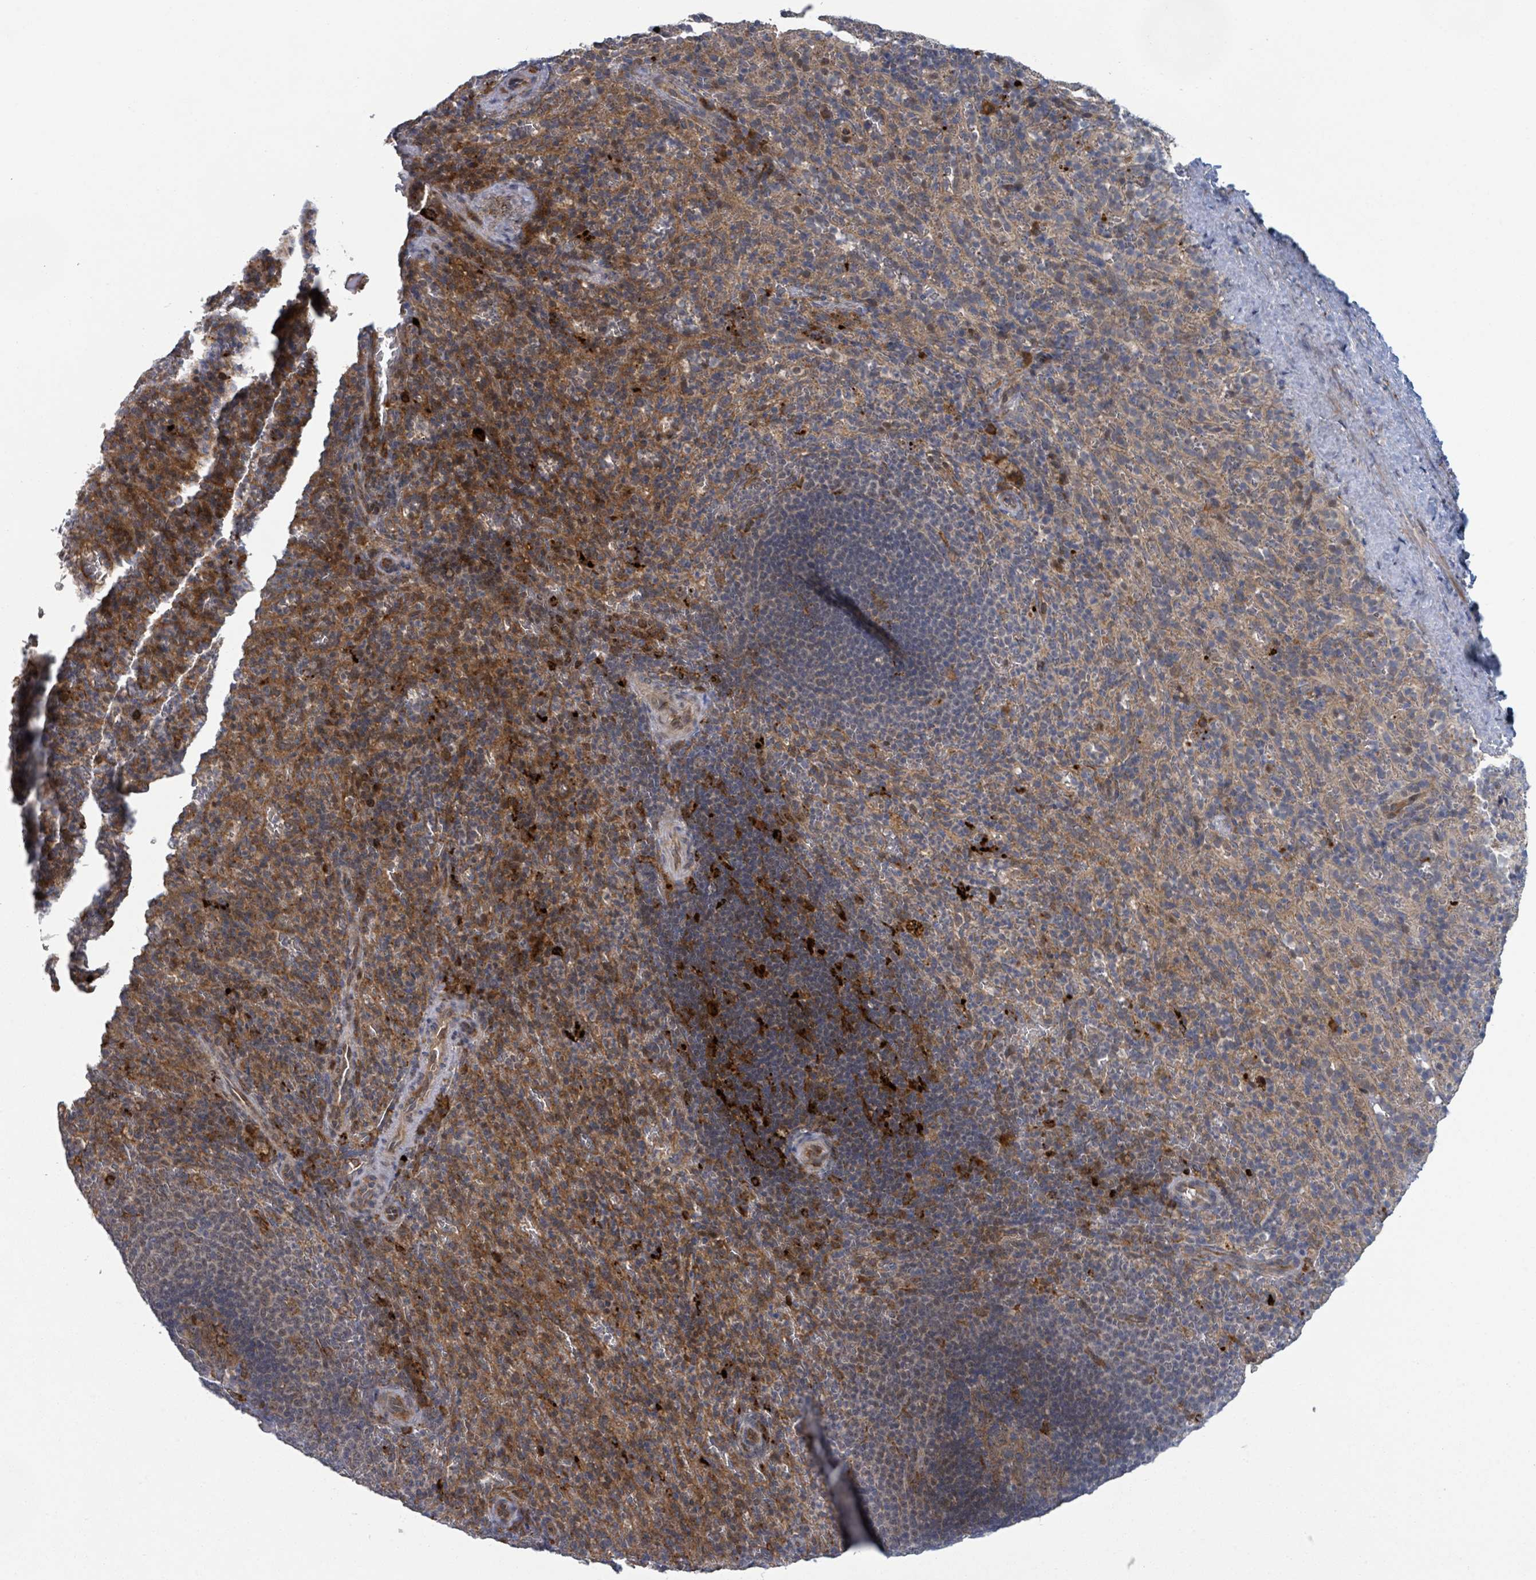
{"staining": {"intensity": "moderate", "quantity": "<25%", "location": "cytoplasmic/membranous"}, "tissue": "spleen", "cell_type": "Cells in red pulp", "image_type": "normal", "snomed": [{"axis": "morphology", "description": "Normal tissue, NOS"}, {"axis": "topography", "description": "Spleen"}], "caption": "Protein expression analysis of benign human spleen reveals moderate cytoplasmic/membranous expression in about <25% of cells in red pulp. (Stains: DAB in brown, nuclei in blue, Microscopy: brightfield microscopy at high magnification).", "gene": "SHROOM2", "patient": {"sex": "female", "age": 21}}